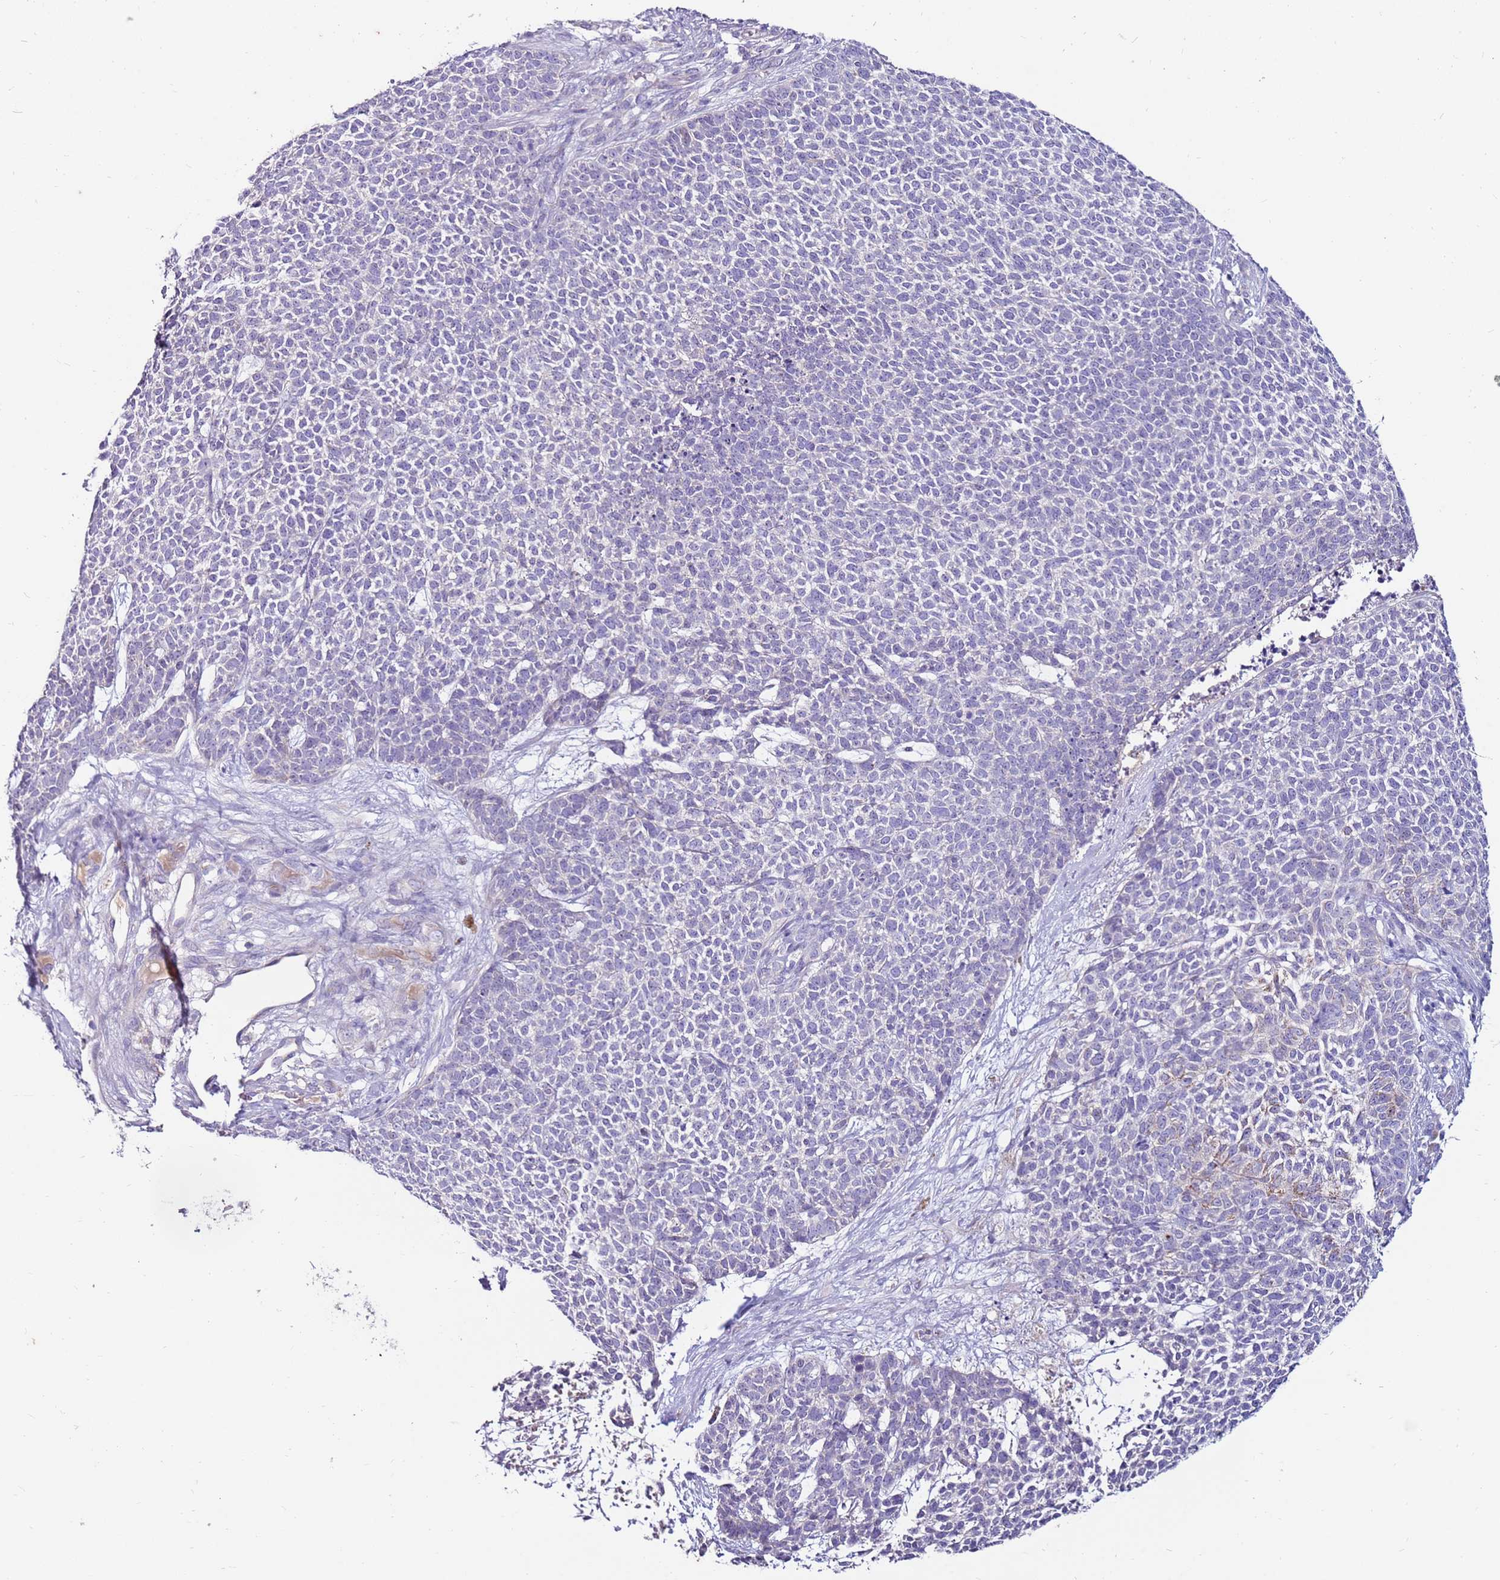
{"staining": {"intensity": "negative", "quantity": "none", "location": "none"}, "tissue": "skin cancer", "cell_type": "Tumor cells", "image_type": "cancer", "snomed": [{"axis": "morphology", "description": "Basal cell carcinoma"}, {"axis": "topography", "description": "Skin"}], "caption": "This is a image of immunohistochemistry (IHC) staining of basal cell carcinoma (skin), which shows no staining in tumor cells.", "gene": "SLC44A4", "patient": {"sex": "female", "age": 84}}